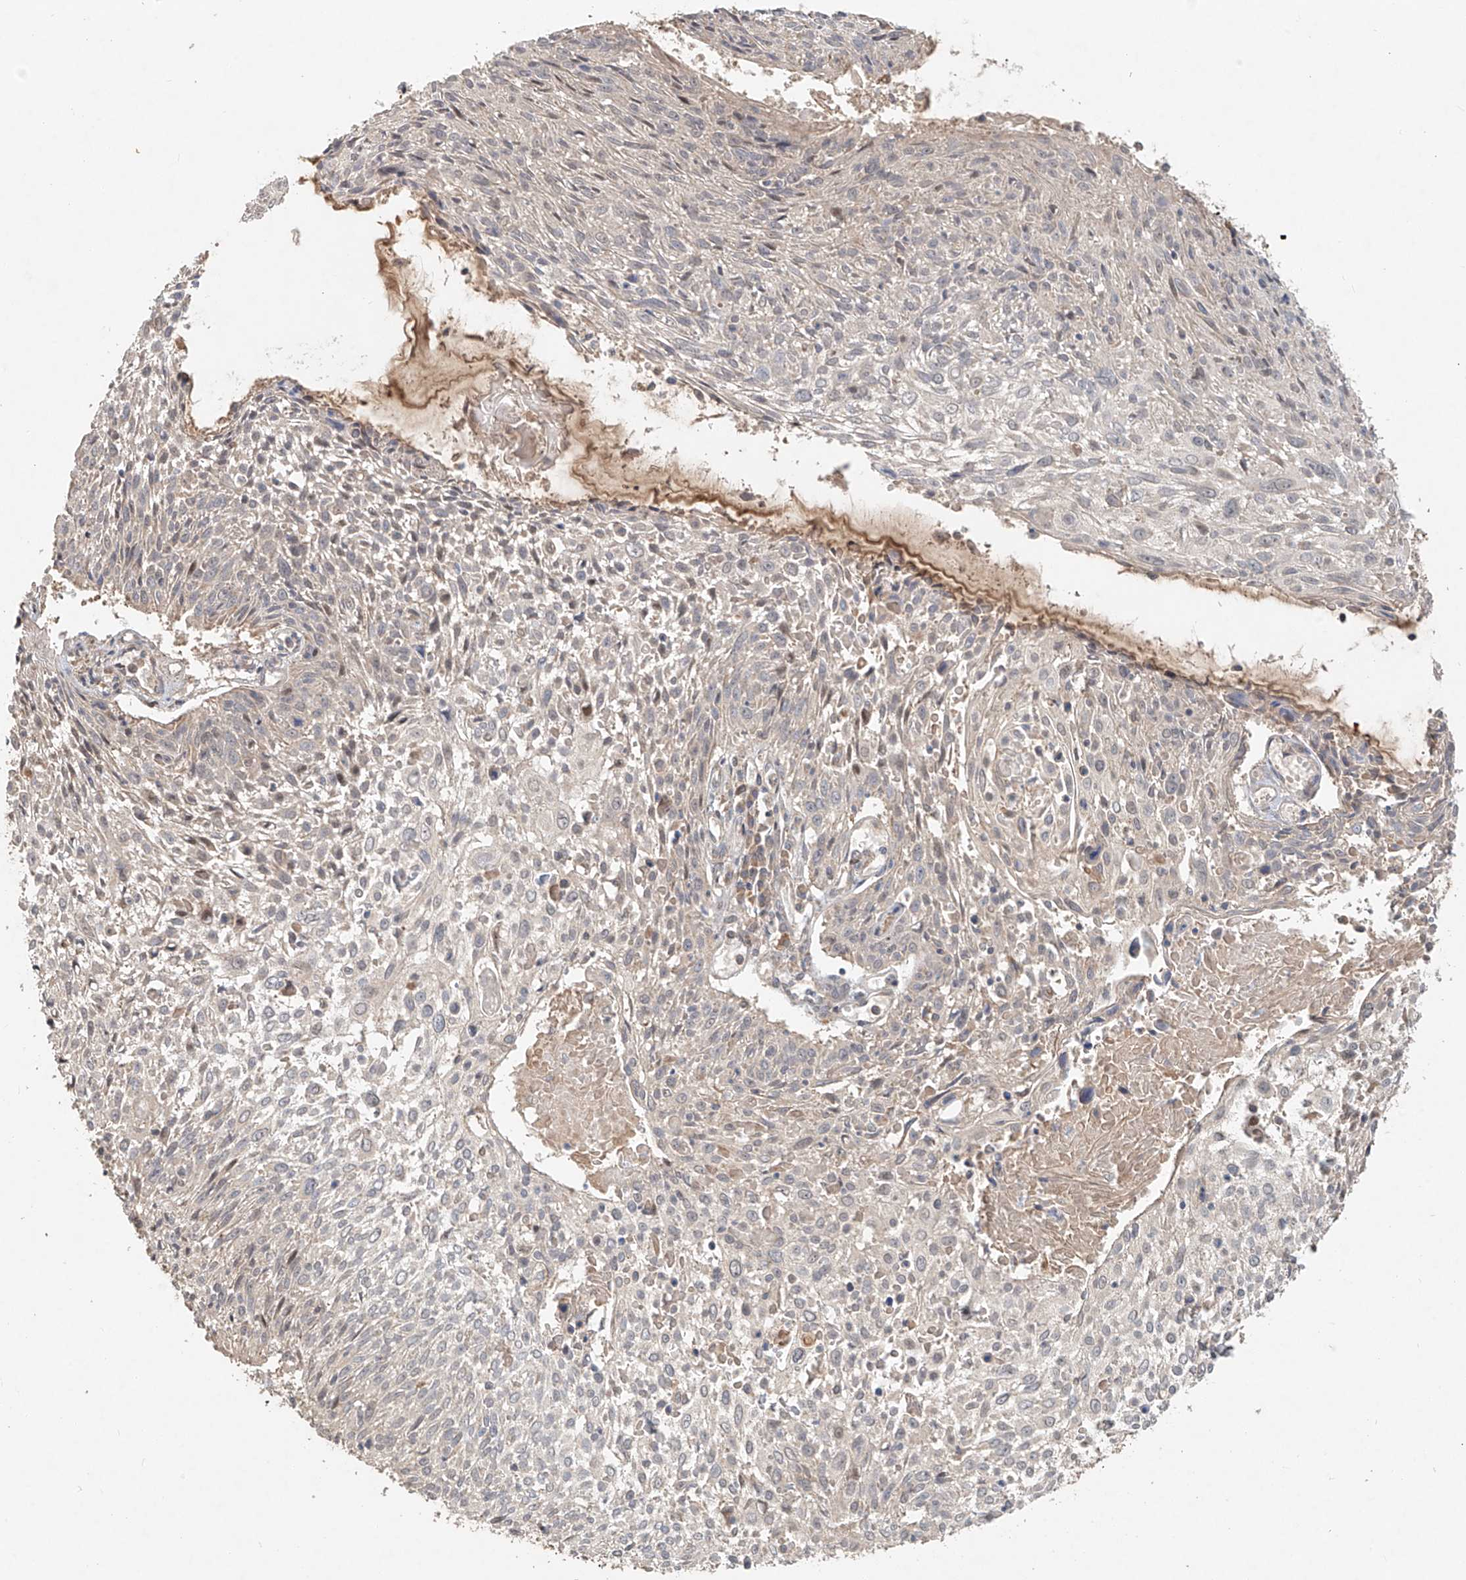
{"staining": {"intensity": "negative", "quantity": "none", "location": "none"}, "tissue": "cervical cancer", "cell_type": "Tumor cells", "image_type": "cancer", "snomed": [{"axis": "morphology", "description": "Squamous cell carcinoma, NOS"}, {"axis": "topography", "description": "Cervix"}], "caption": "Cervical squamous cell carcinoma was stained to show a protein in brown. There is no significant staining in tumor cells.", "gene": "TMEM61", "patient": {"sex": "female", "age": 51}}